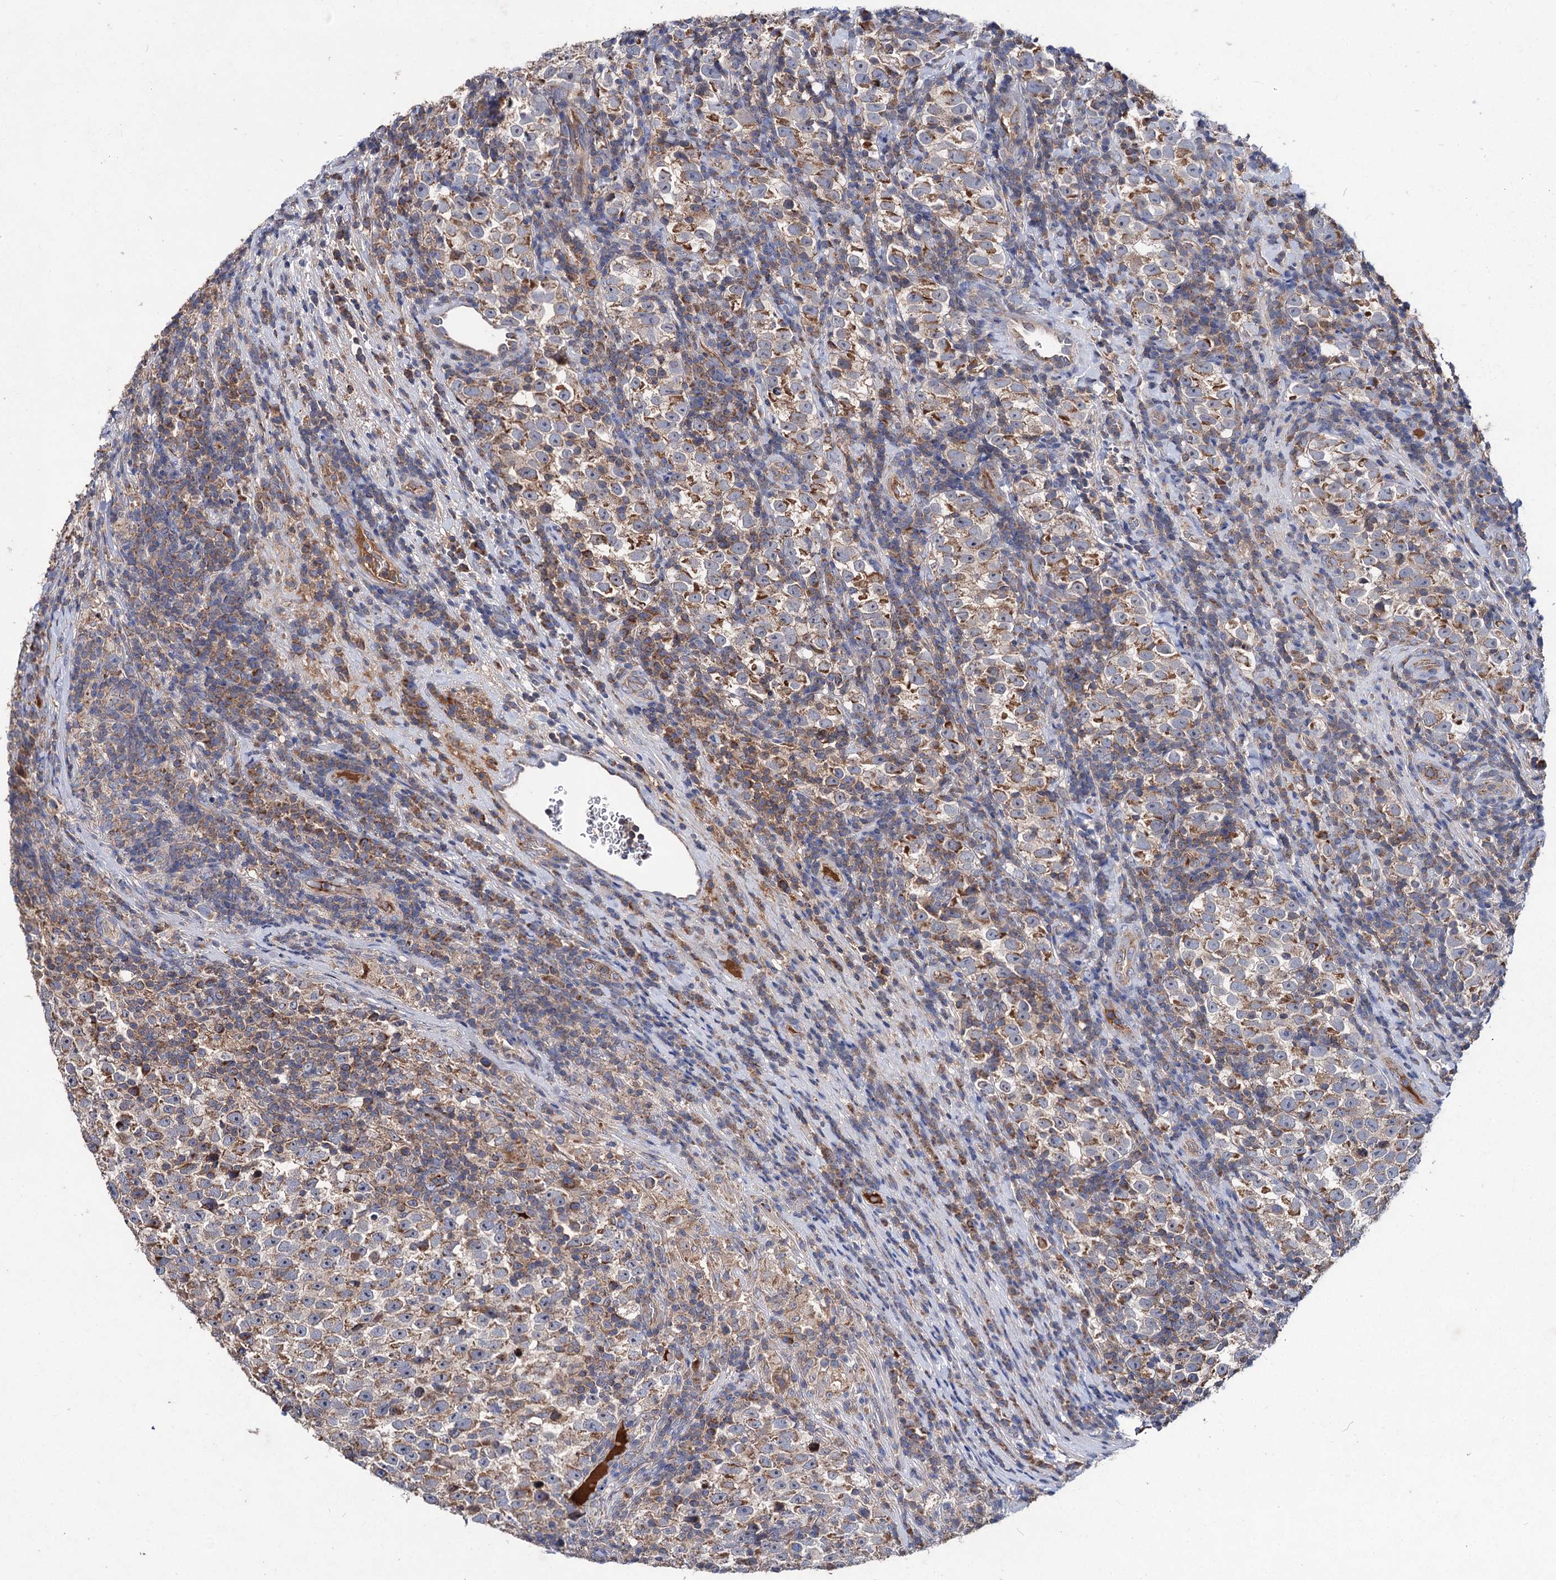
{"staining": {"intensity": "moderate", "quantity": ">75%", "location": "cytoplasmic/membranous"}, "tissue": "testis cancer", "cell_type": "Tumor cells", "image_type": "cancer", "snomed": [{"axis": "morphology", "description": "Normal tissue, NOS"}, {"axis": "morphology", "description": "Seminoma, NOS"}, {"axis": "topography", "description": "Testis"}], "caption": "A high-resolution photomicrograph shows IHC staining of testis cancer, which exhibits moderate cytoplasmic/membranous positivity in about >75% of tumor cells.", "gene": "CLPB", "patient": {"sex": "male", "age": 43}}